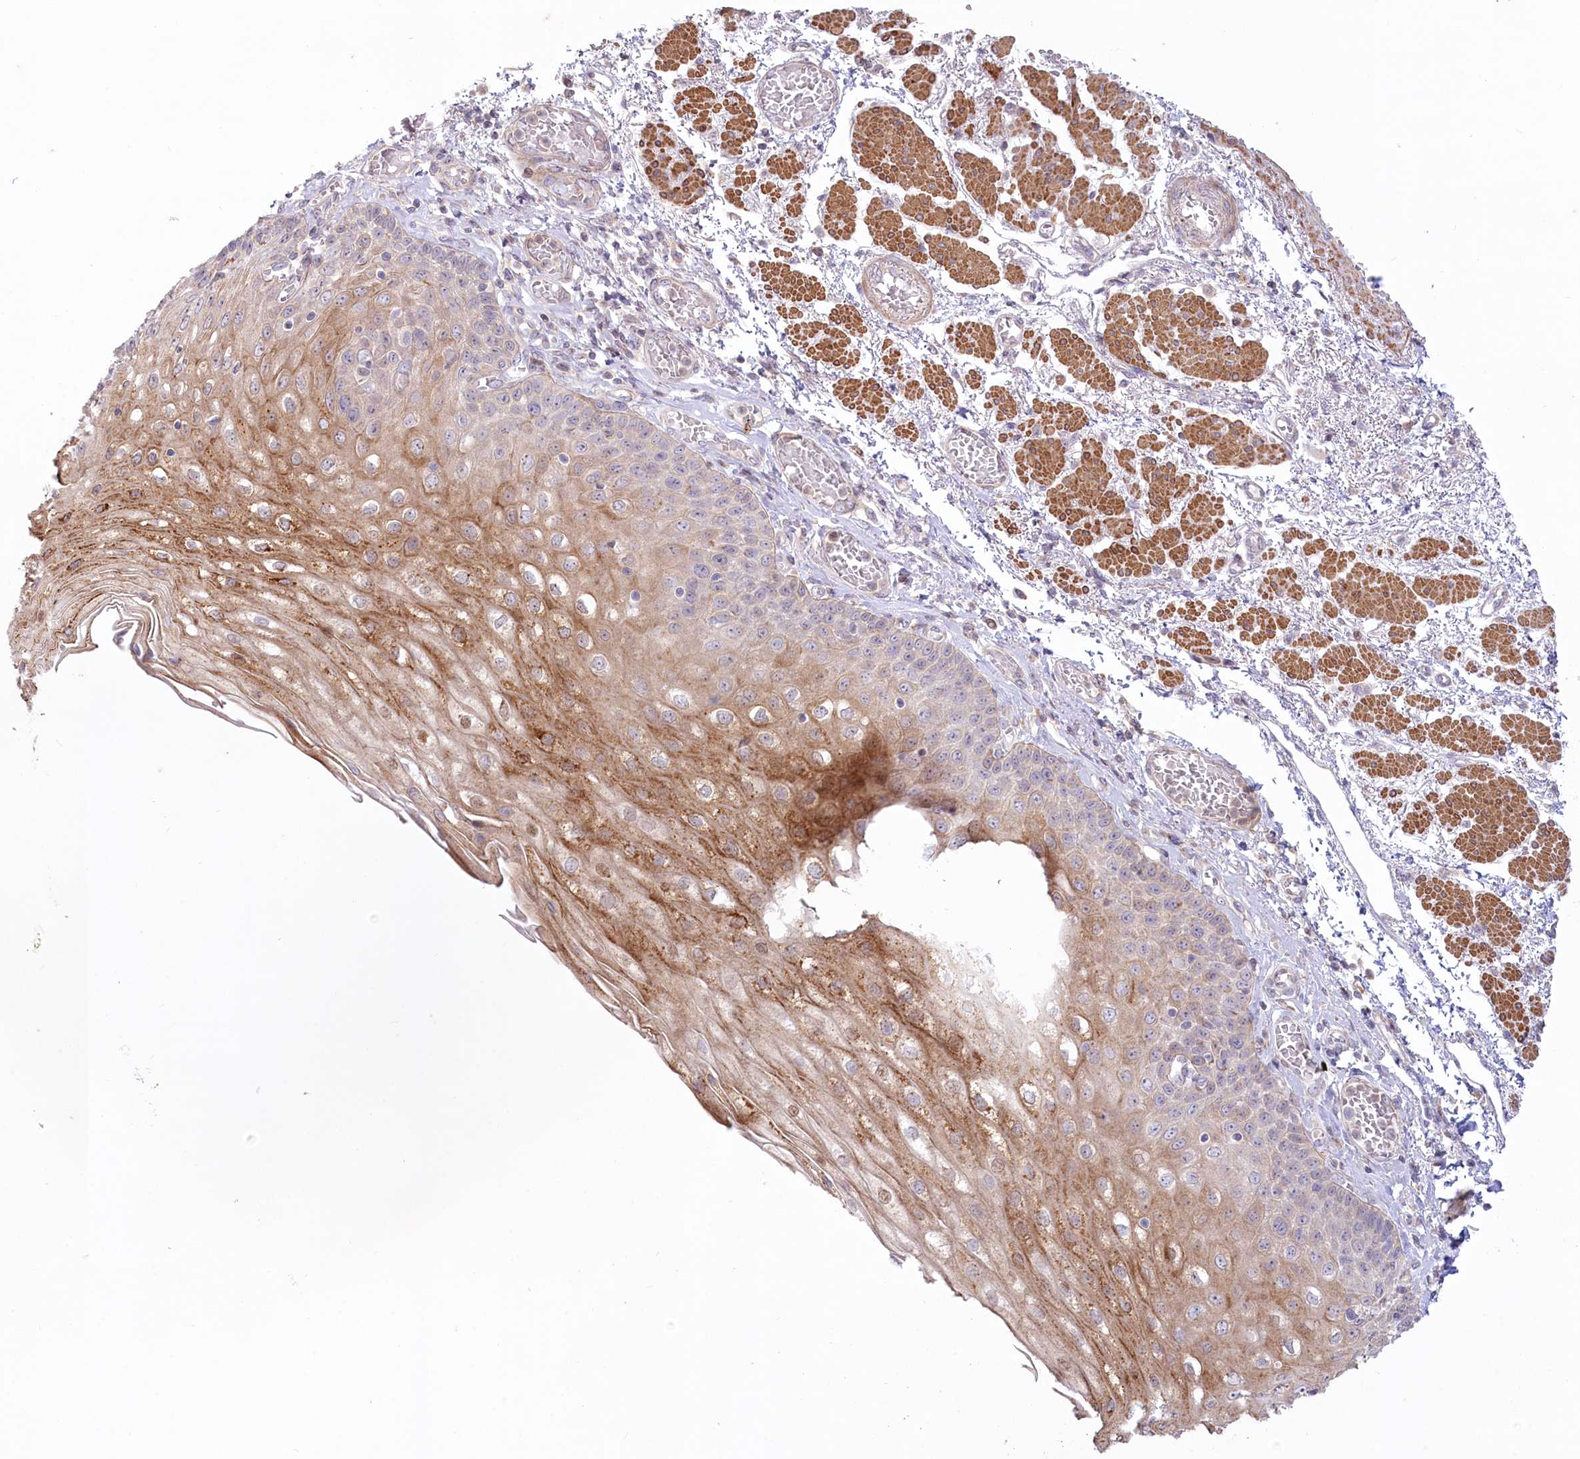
{"staining": {"intensity": "moderate", "quantity": "25%-75%", "location": "cytoplasmic/membranous"}, "tissue": "esophagus", "cell_type": "Squamous epithelial cells", "image_type": "normal", "snomed": [{"axis": "morphology", "description": "Normal tissue, NOS"}, {"axis": "topography", "description": "Esophagus"}], "caption": "Immunohistochemistry of benign esophagus displays medium levels of moderate cytoplasmic/membranous expression in about 25%-75% of squamous epithelial cells. (IHC, brightfield microscopy, high magnification).", "gene": "MTG1", "patient": {"sex": "male", "age": 81}}